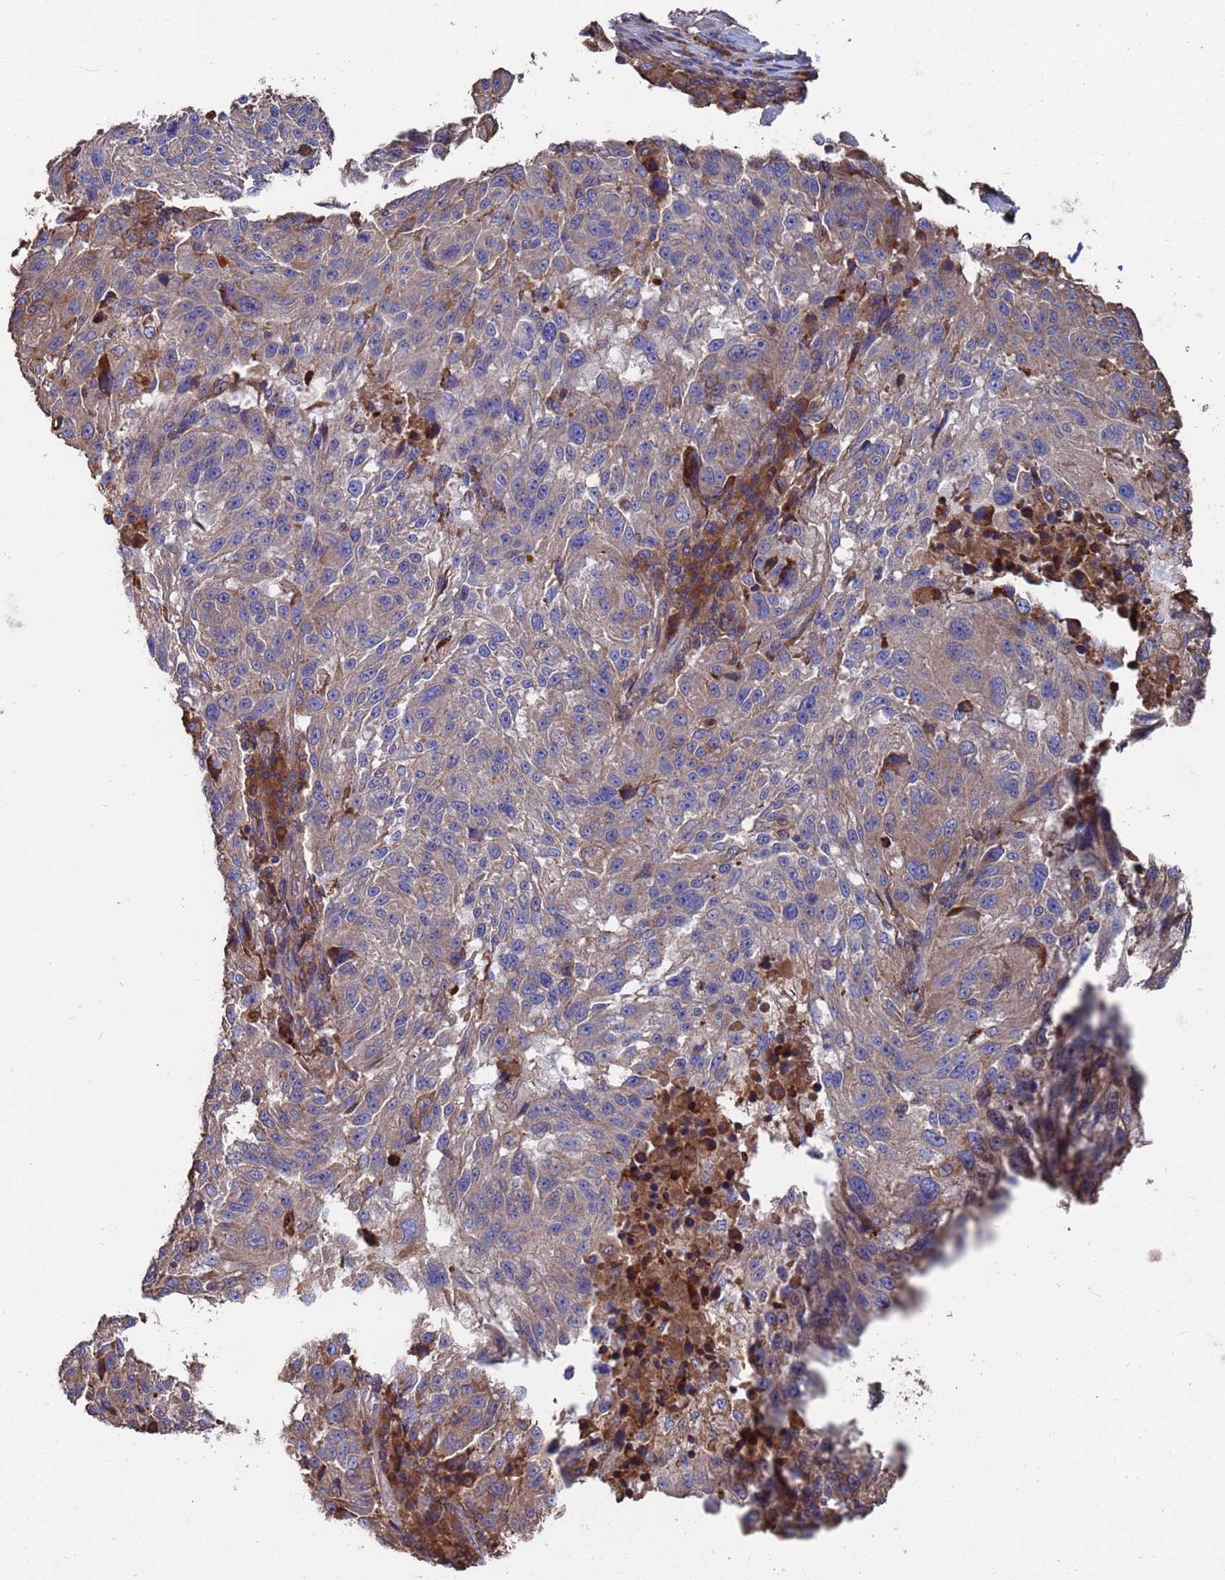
{"staining": {"intensity": "weak", "quantity": "<25%", "location": "cytoplasmic/membranous"}, "tissue": "melanoma", "cell_type": "Tumor cells", "image_type": "cancer", "snomed": [{"axis": "morphology", "description": "Malignant melanoma, NOS"}, {"axis": "topography", "description": "Skin"}], "caption": "High power microscopy histopathology image of an immunohistochemistry (IHC) histopathology image of melanoma, revealing no significant expression in tumor cells.", "gene": "PYCR1", "patient": {"sex": "male", "age": 53}}